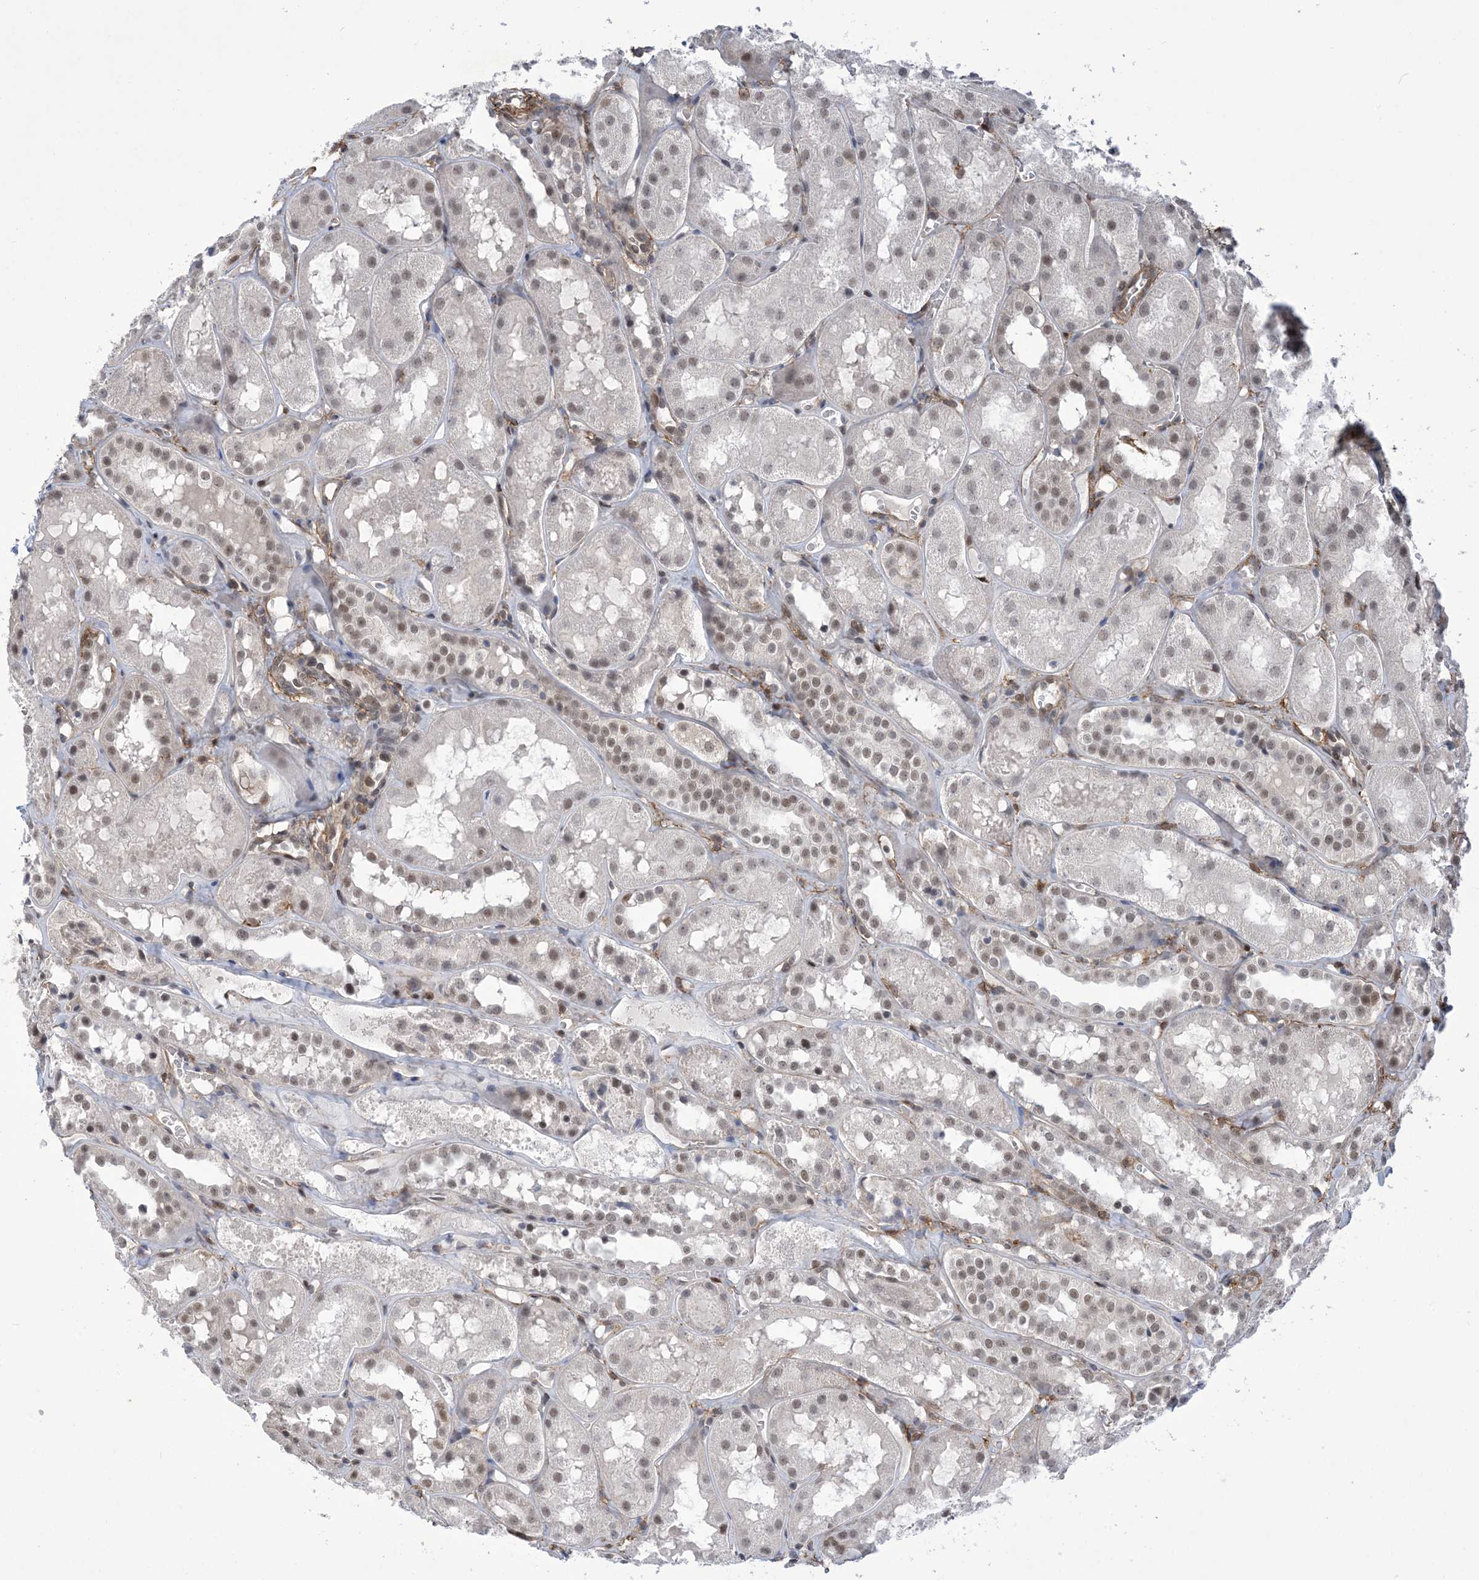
{"staining": {"intensity": "moderate", "quantity": "<25%", "location": "cytoplasmic/membranous"}, "tissue": "kidney", "cell_type": "Cells in glomeruli", "image_type": "normal", "snomed": [{"axis": "morphology", "description": "Normal tissue, NOS"}, {"axis": "topography", "description": "Kidney"}], "caption": "The histopathology image displays immunohistochemical staining of benign kidney. There is moderate cytoplasmic/membranous positivity is identified in about <25% of cells in glomeruli.", "gene": "ZNF8", "patient": {"sex": "male", "age": 16}}